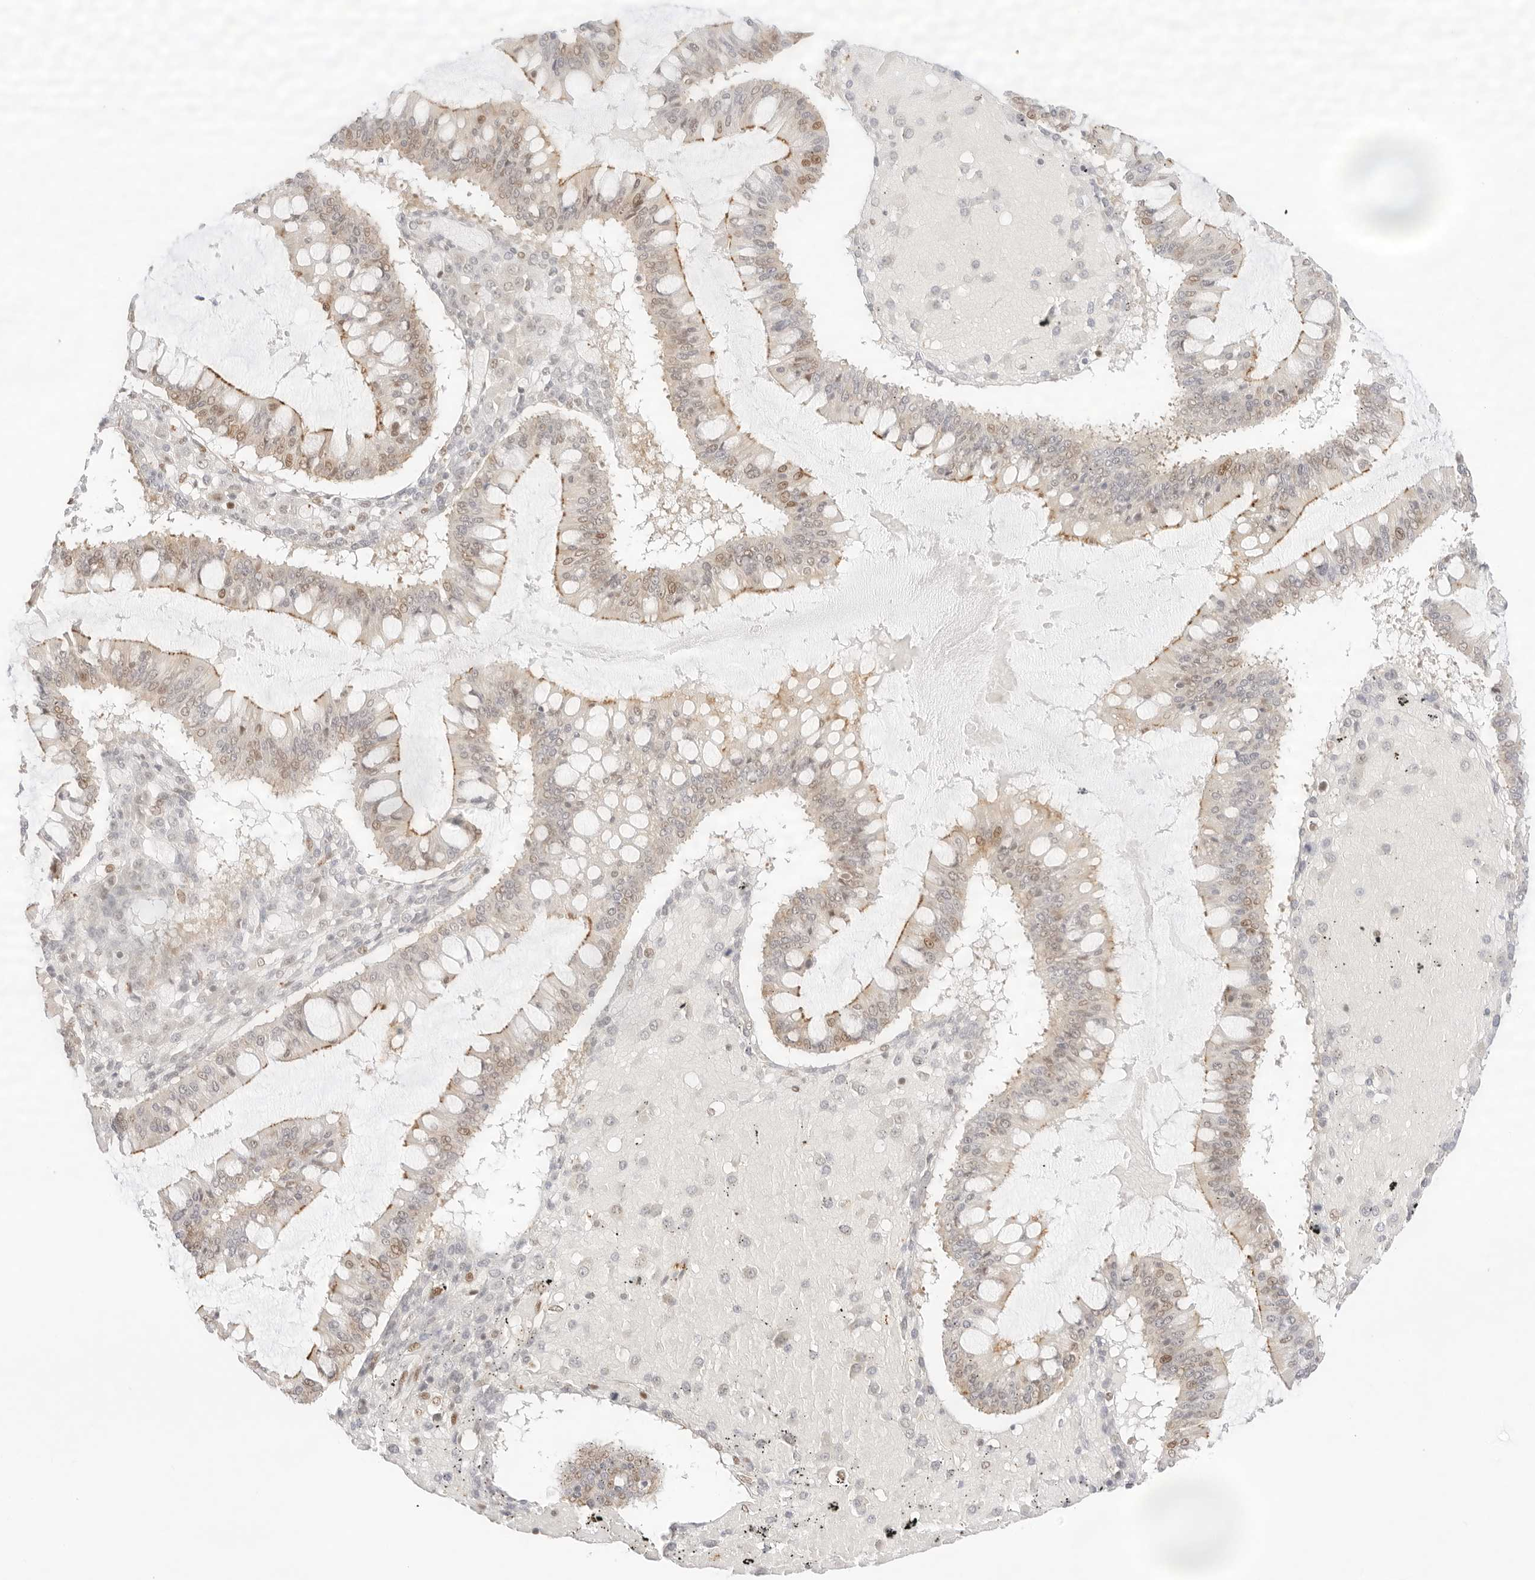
{"staining": {"intensity": "moderate", "quantity": "<25%", "location": "cytoplasmic/membranous,nuclear"}, "tissue": "ovarian cancer", "cell_type": "Tumor cells", "image_type": "cancer", "snomed": [{"axis": "morphology", "description": "Cystadenocarcinoma, mucinous, NOS"}, {"axis": "topography", "description": "Ovary"}], "caption": "A brown stain shows moderate cytoplasmic/membranous and nuclear expression of a protein in ovarian mucinous cystadenocarcinoma tumor cells. The staining is performed using DAB brown chromogen to label protein expression. The nuclei are counter-stained blue using hematoxylin.", "gene": "GNAS", "patient": {"sex": "female", "age": 73}}